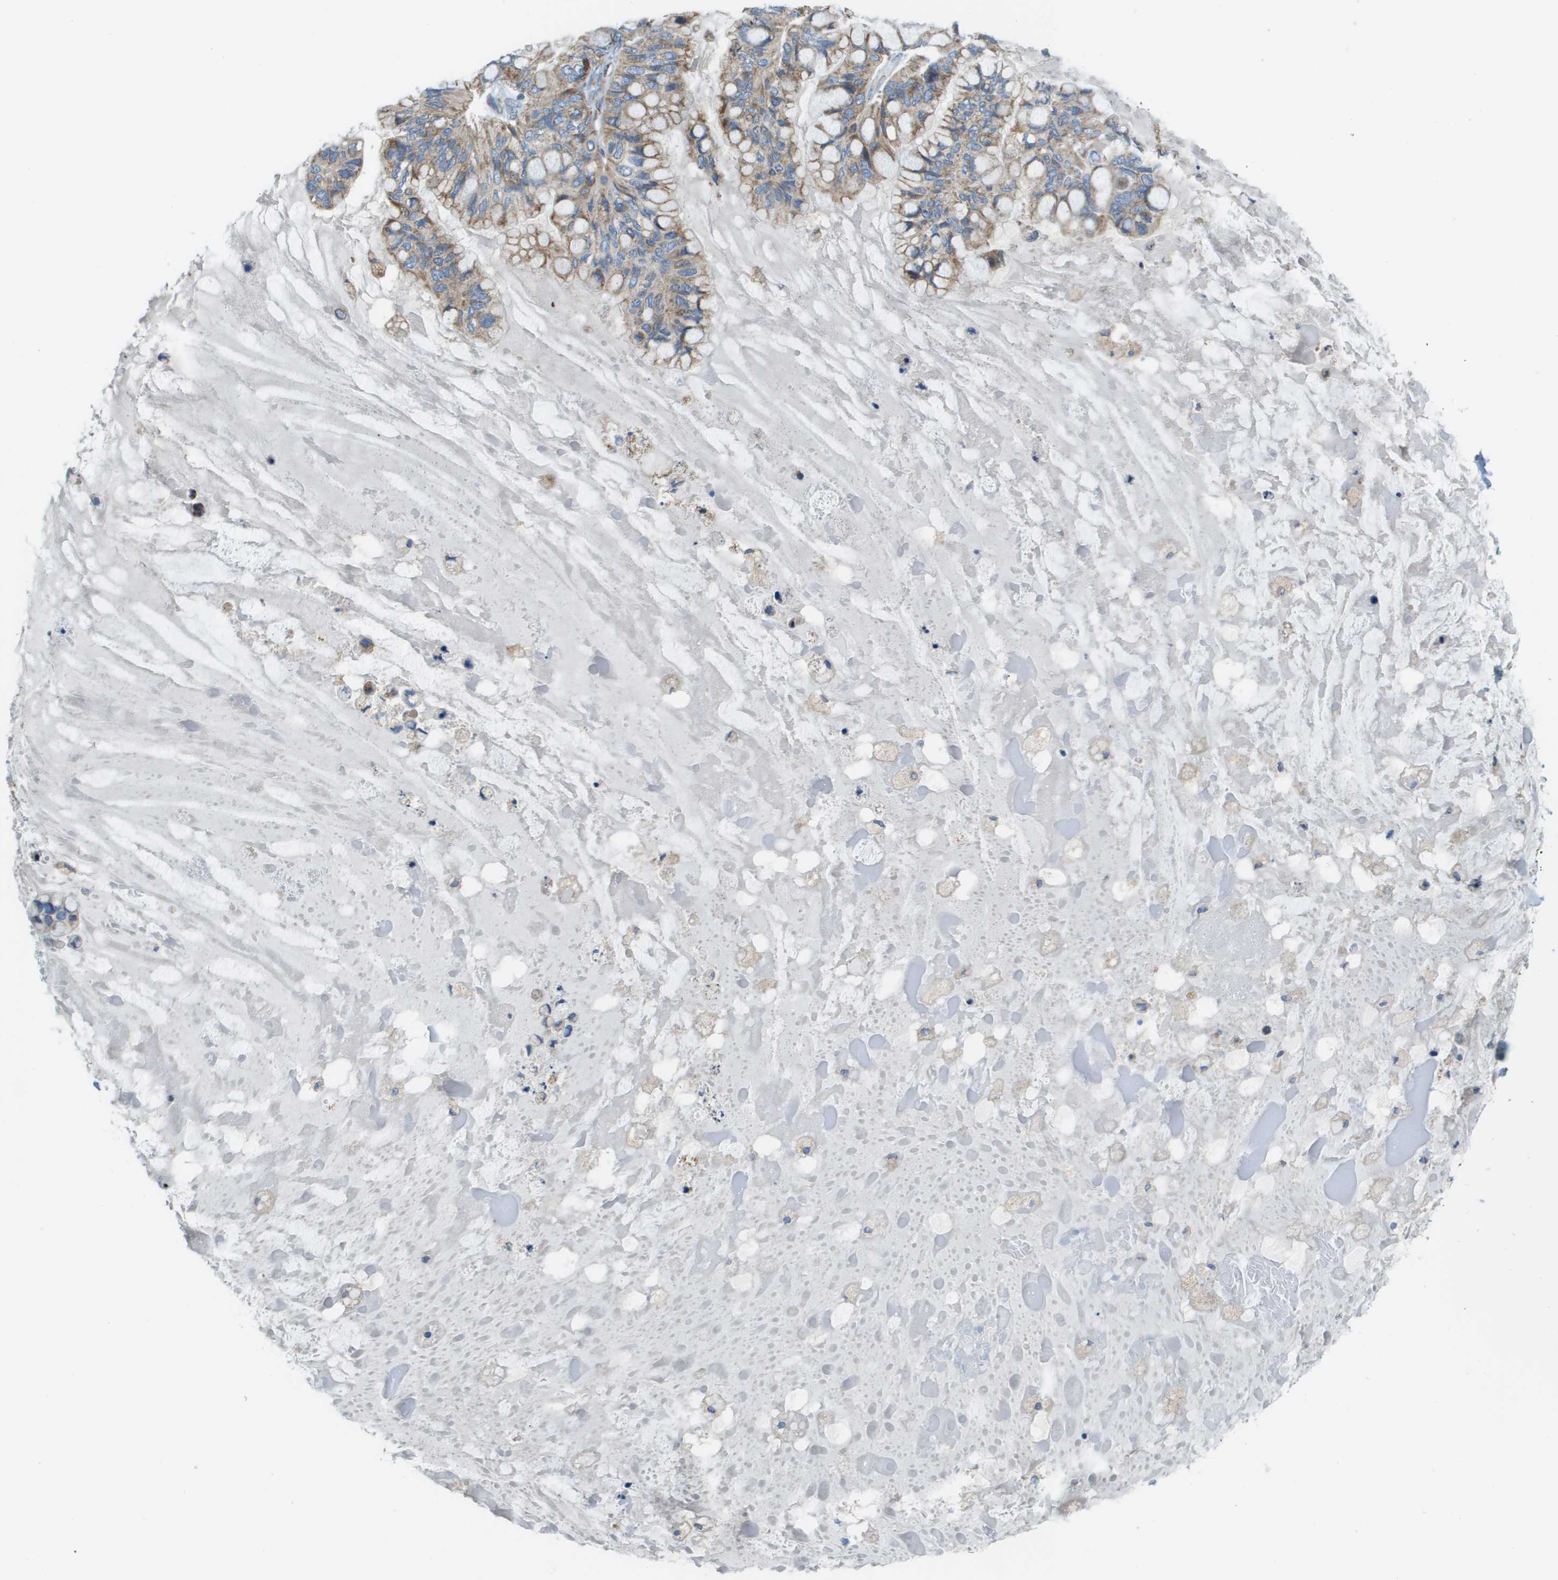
{"staining": {"intensity": "moderate", "quantity": ">75%", "location": "cytoplasmic/membranous"}, "tissue": "ovarian cancer", "cell_type": "Tumor cells", "image_type": "cancer", "snomed": [{"axis": "morphology", "description": "Cystadenocarcinoma, mucinous, NOS"}, {"axis": "topography", "description": "Ovary"}], "caption": "Protein staining shows moderate cytoplasmic/membranous staining in about >75% of tumor cells in mucinous cystadenocarcinoma (ovarian). Nuclei are stained in blue.", "gene": "TAOK3", "patient": {"sex": "female", "age": 80}}